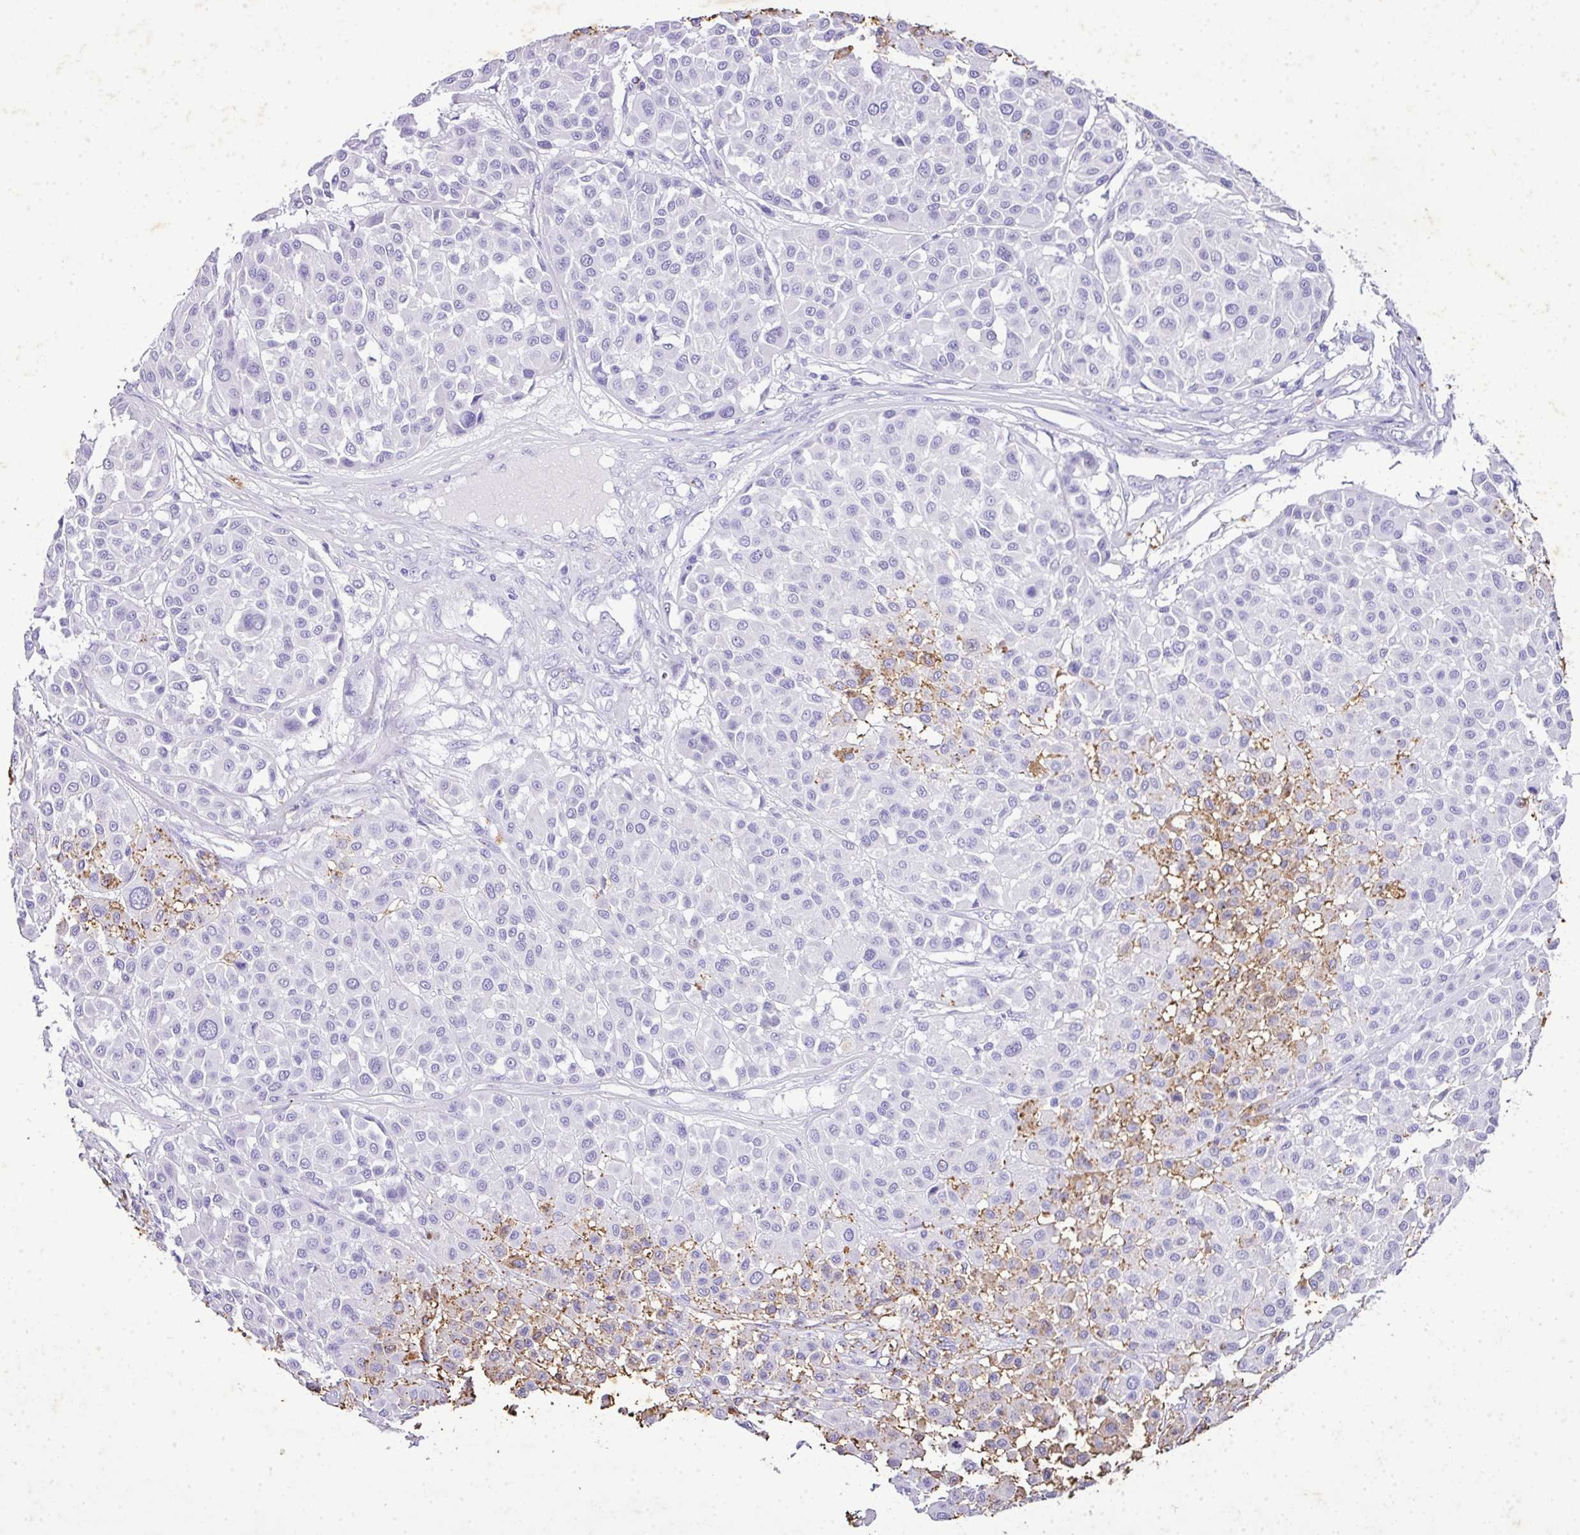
{"staining": {"intensity": "negative", "quantity": "none", "location": "none"}, "tissue": "melanoma", "cell_type": "Tumor cells", "image_type": "cancer", "snomed": [{"axis": "morphology", "description": "Malignant melanoma, Metastatic site"}, {"axis": "topography", "description": "Soft tissue"}], "caption": "High magnification brightfield microscopy of melanoma stained with DAB (3,3'-diaminobenzidine) (brown) and counterstained with hematoxylin (blue): tumor cells show no significant positivity.", "gene": "KCNJ11", "patient": {"sex": "male", "age": 41}}